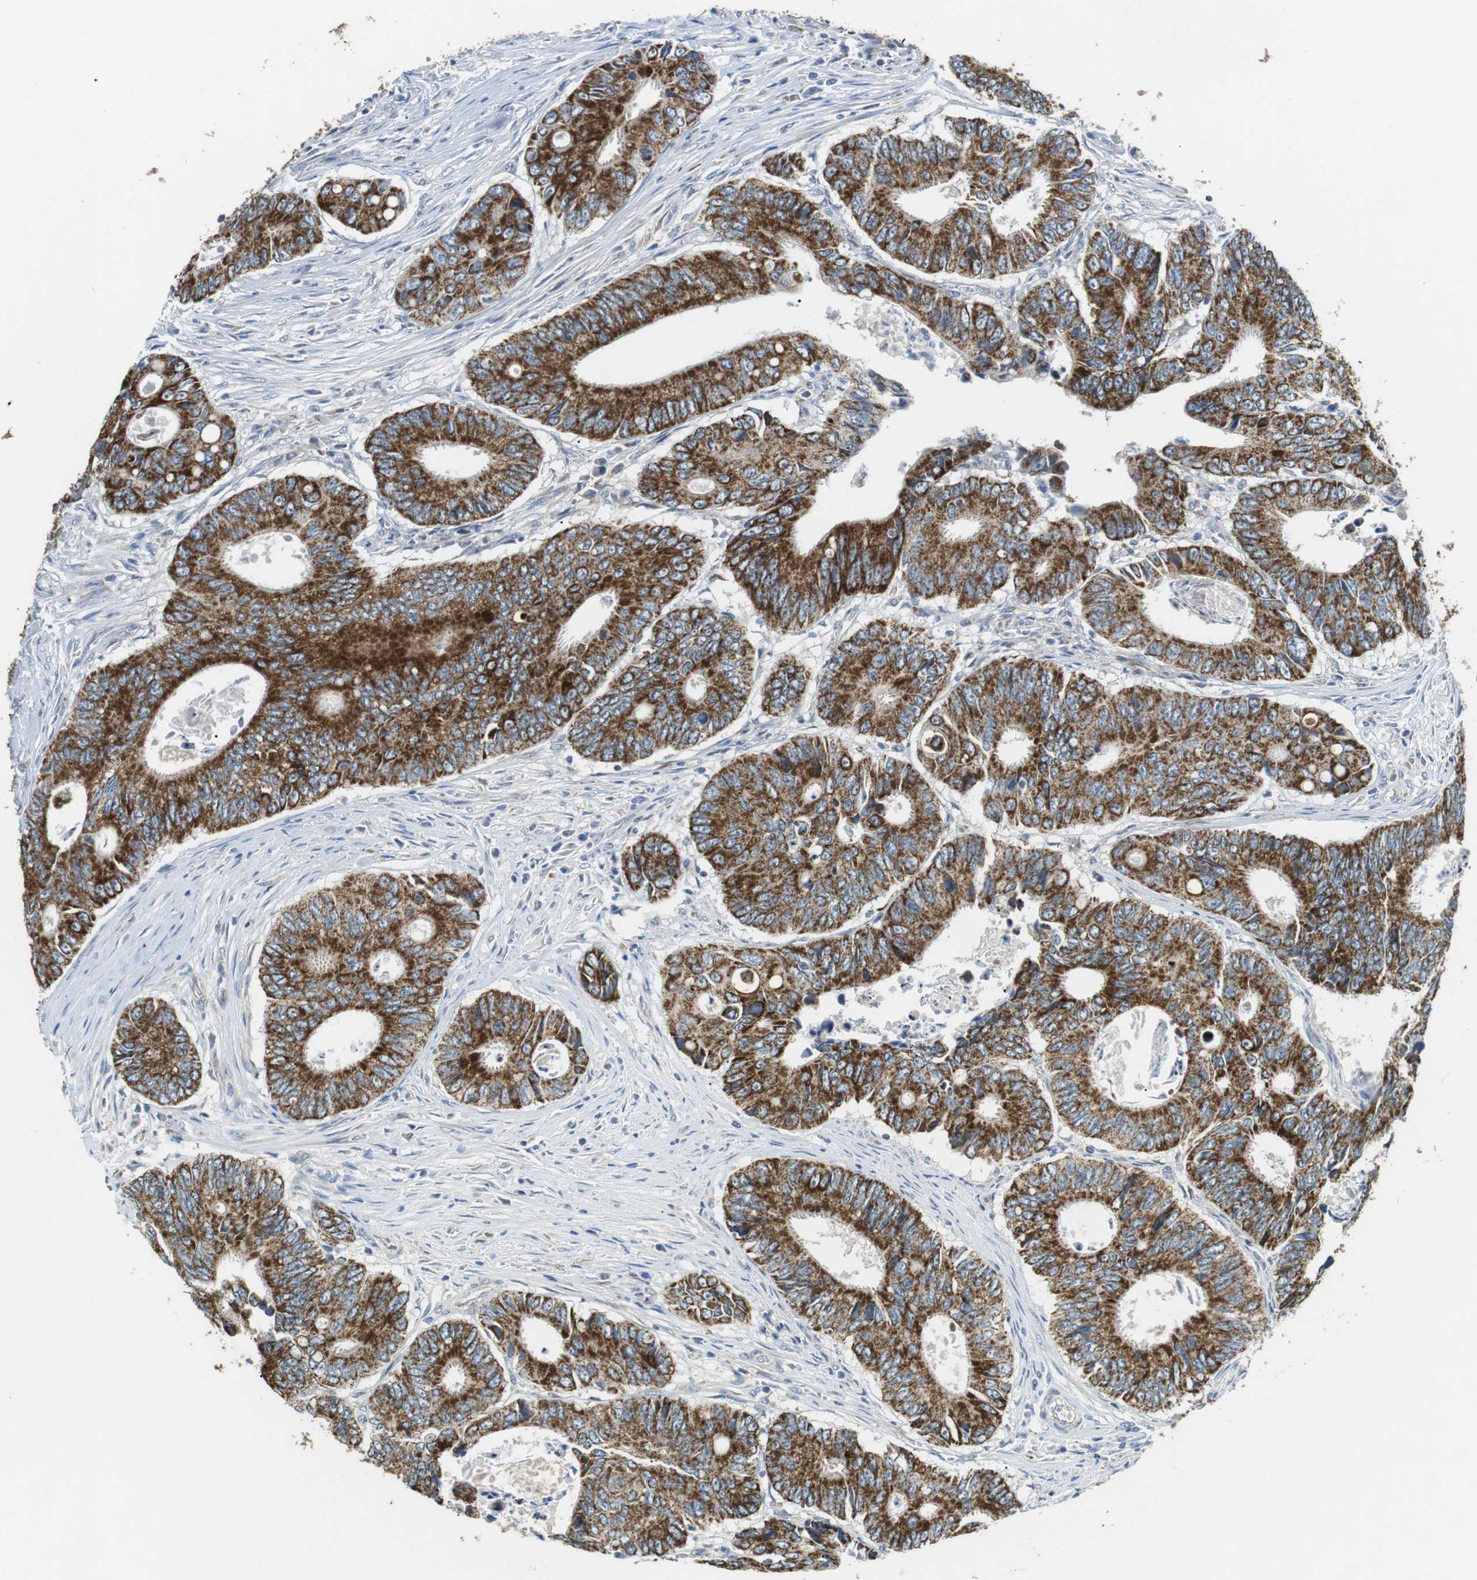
{"staining": {"intensity": "strong", "quantity": ">75%", "location": "cytoplasmic/membranous"}, "tissue": "colorectal cancer", "cell_type": "Tumor cells", "image_type": "cancer", "snomed": [{"axis": "morphology", "description": "Inflammation, NOS"}, {"axis": "morphology", "description": "Adenocarcinoma, NOS"}, {"axis": "topography", "description": "Colon"}], "caption": "Approximately >75% of tumor cells in colorectal adenocarcinoma display strong cytoplasmic/membranous protein positivity as visualized by brown immunohistochemical staining.", "gene": "BACE1", "patient": {"sex": "male", "age": 72}}